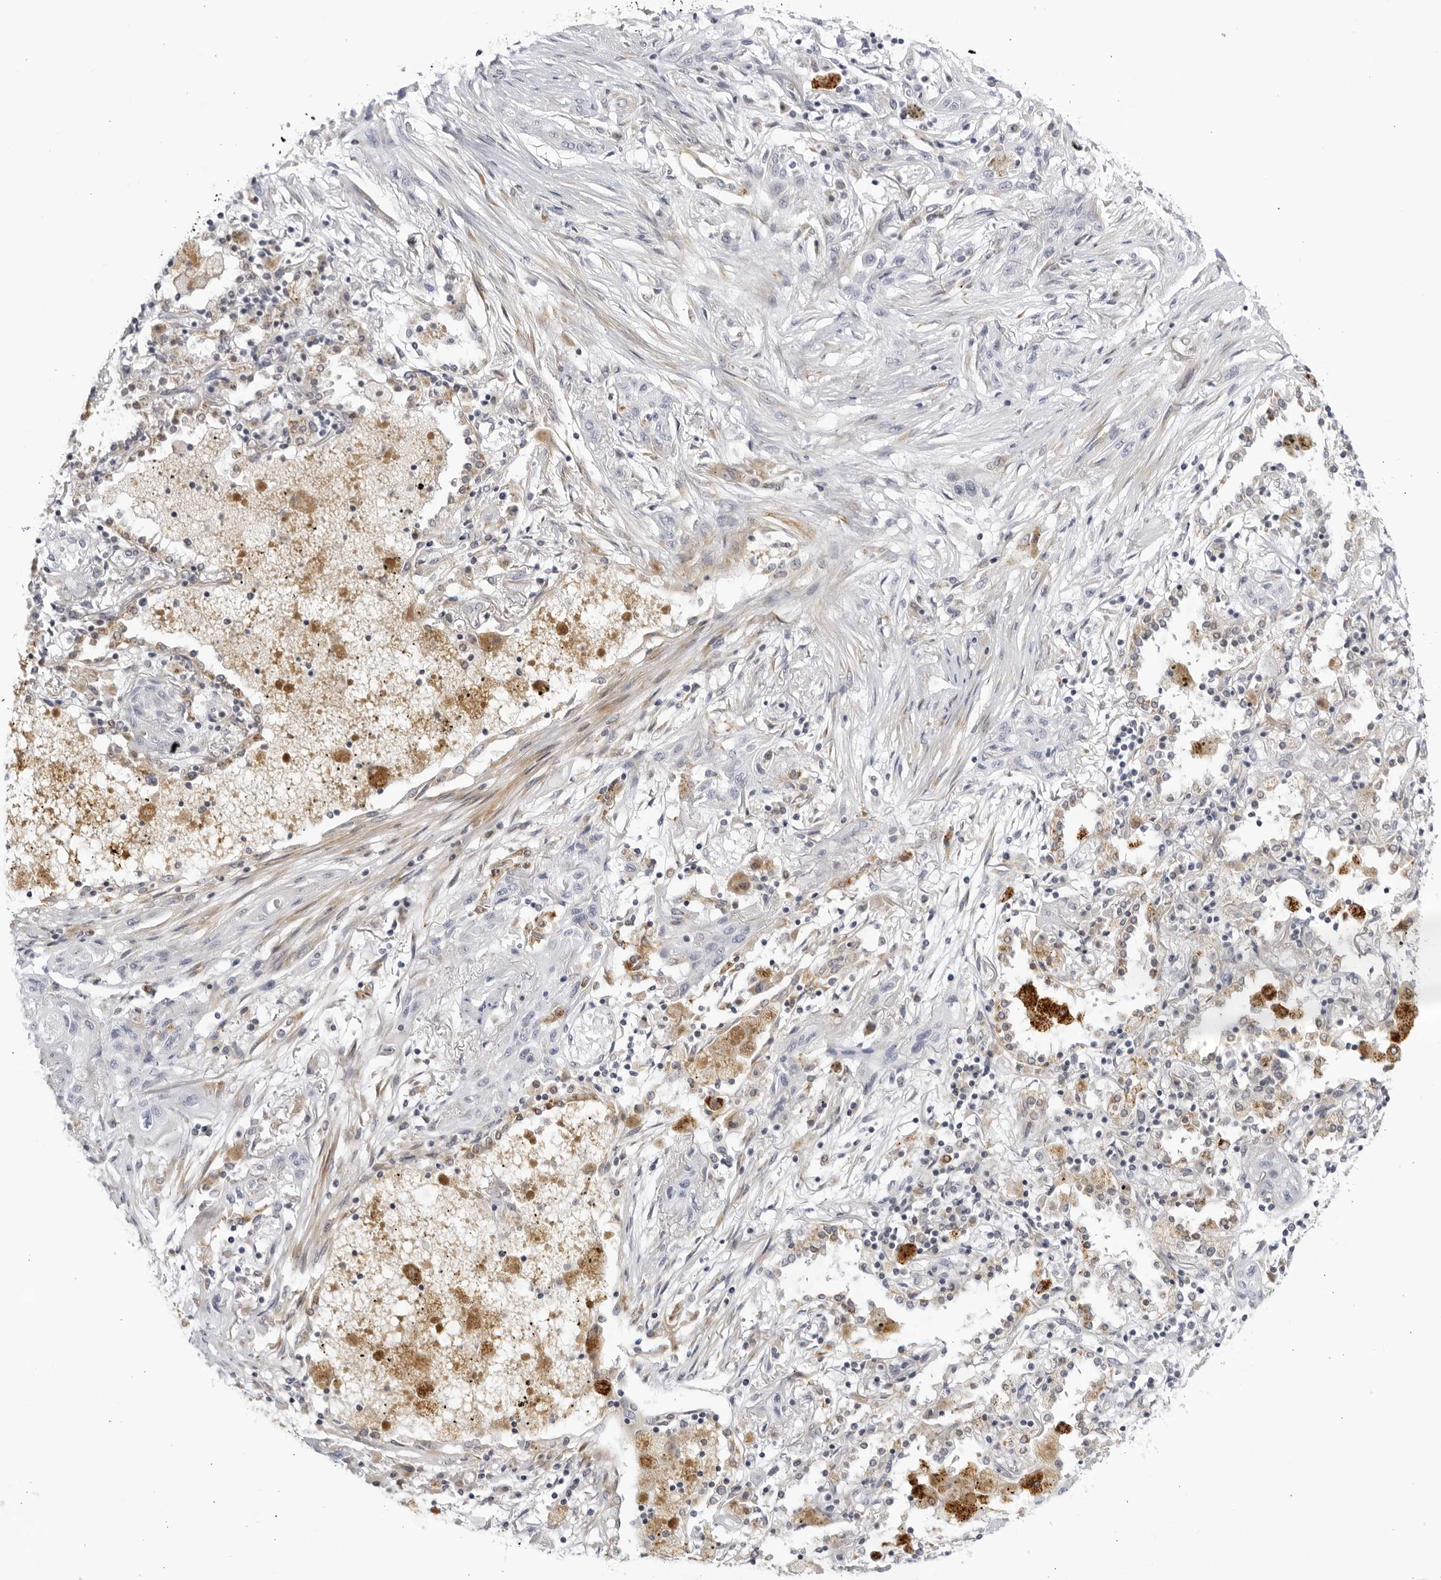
{"staining": {"intensity": "negative", "quantity": "none", "location": "none"}, "tissue": "lung cancer", "cell_type": "Tumor cells", "image_type": "cancer", "snomed": [{"axis": "morphology", "description": "Squamous cell carcinoma, NOS"}, {"axis": "topography", "description": "Lung"}], "caption": "A histopathology image of squamous cell carcinoma (lung) stained for a protein displays no brown staining in tumor cells. The staining is performed using DAB (3,3'-diaminobenzidine) brown chromogen with nuclei counter-stained in using hematoxylin.", "gene": "CNBD1", "patient": {"sex": "female", "age": 47}}